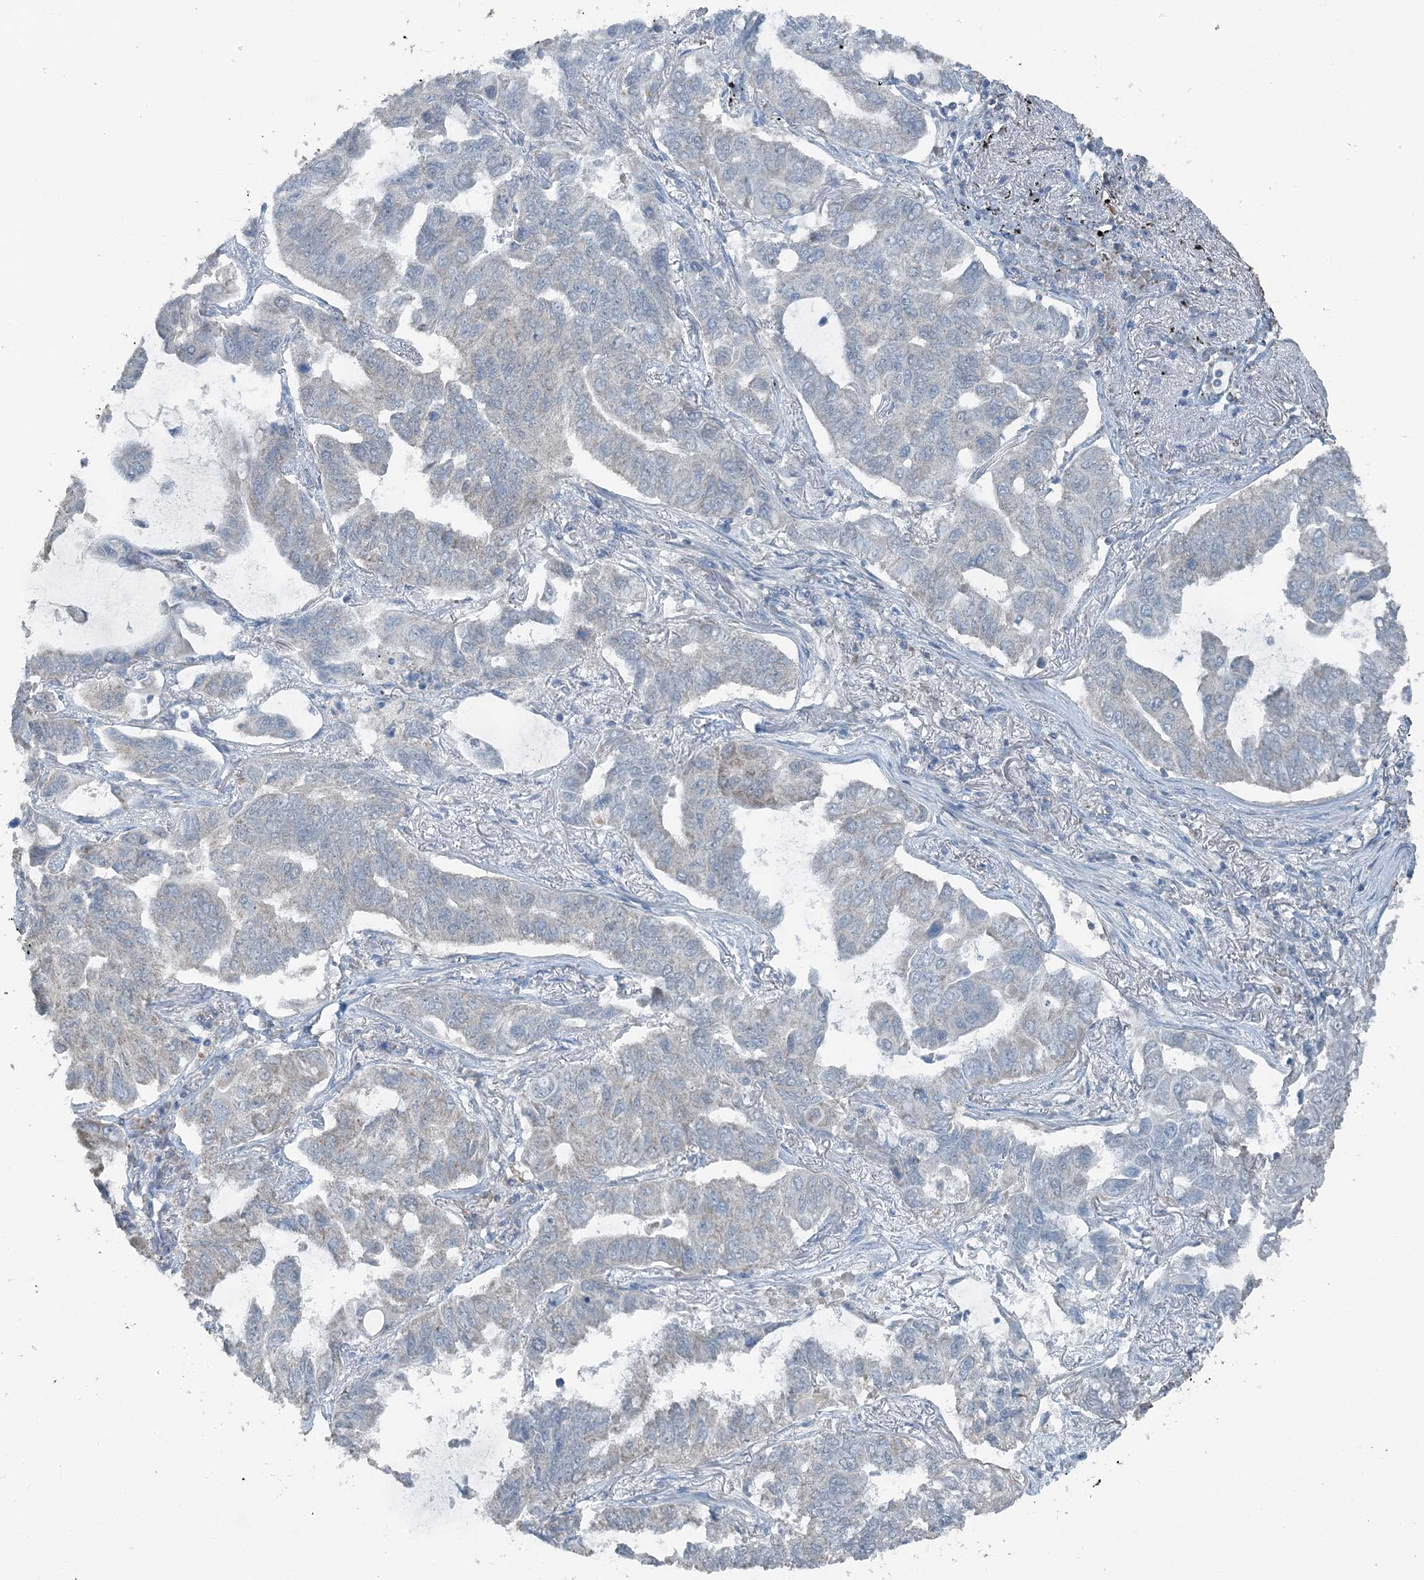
{"staining": {"intensity": "negative", "quantity": "none", "location": "none"}, "tissue": "lung cancer", "cell_type": "Tumor cells", "image_type": "cancer", "snomed": [{"axis": "morphology", "description": "Adenocarcinoma, NOS"}, {"axis": "topography", "description": "Lung"}], "caption": "Lung cancer stained for a protein using immunohistochemistry (IHC) exhibits no positivity tumor cells.", "gene": "SUCLG1", "patient": {"sex": "male", "age": 64}}